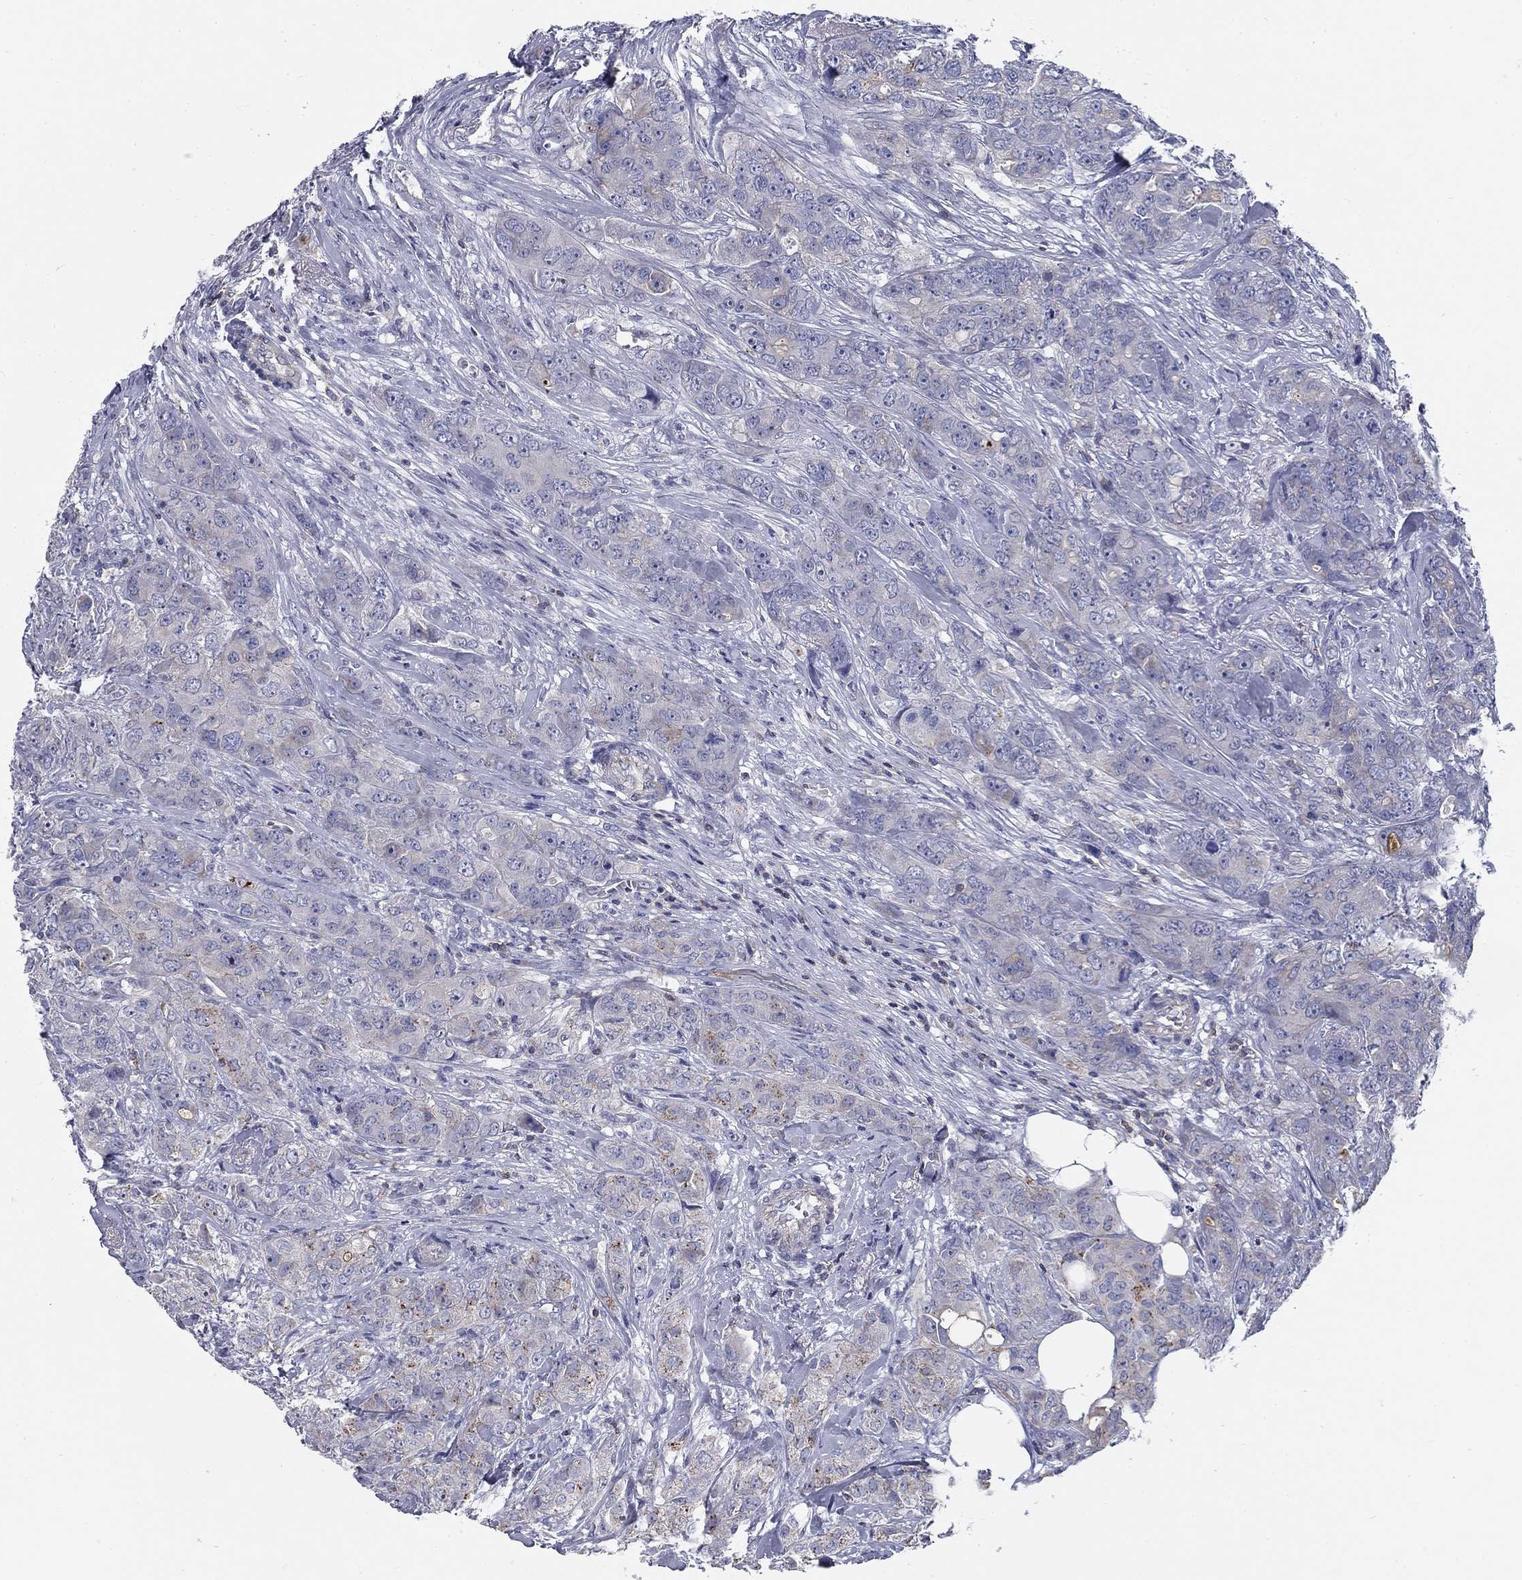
{"staining": {"intensity": "moderate", "quantity": "<25%", "location": "cytoplasmic/membranous"}, "tissue": "breast cancer", "cell_type": "Tumor cells", "image_type": "cancer", "snomed": [{"axis": "morphology", "description": "Duct carcinoma"}, {"axis": "topography", "description": "Breast"}], "caption": "A high-resolution histopathology image shows IHC staining of intraductal carcinoma (breast), which shows moderate cytoplasmic/membranous positivity in about <25% of tumor cells.", "gene": "SIT1", "patient": {"sex": "female", "age": 43}}